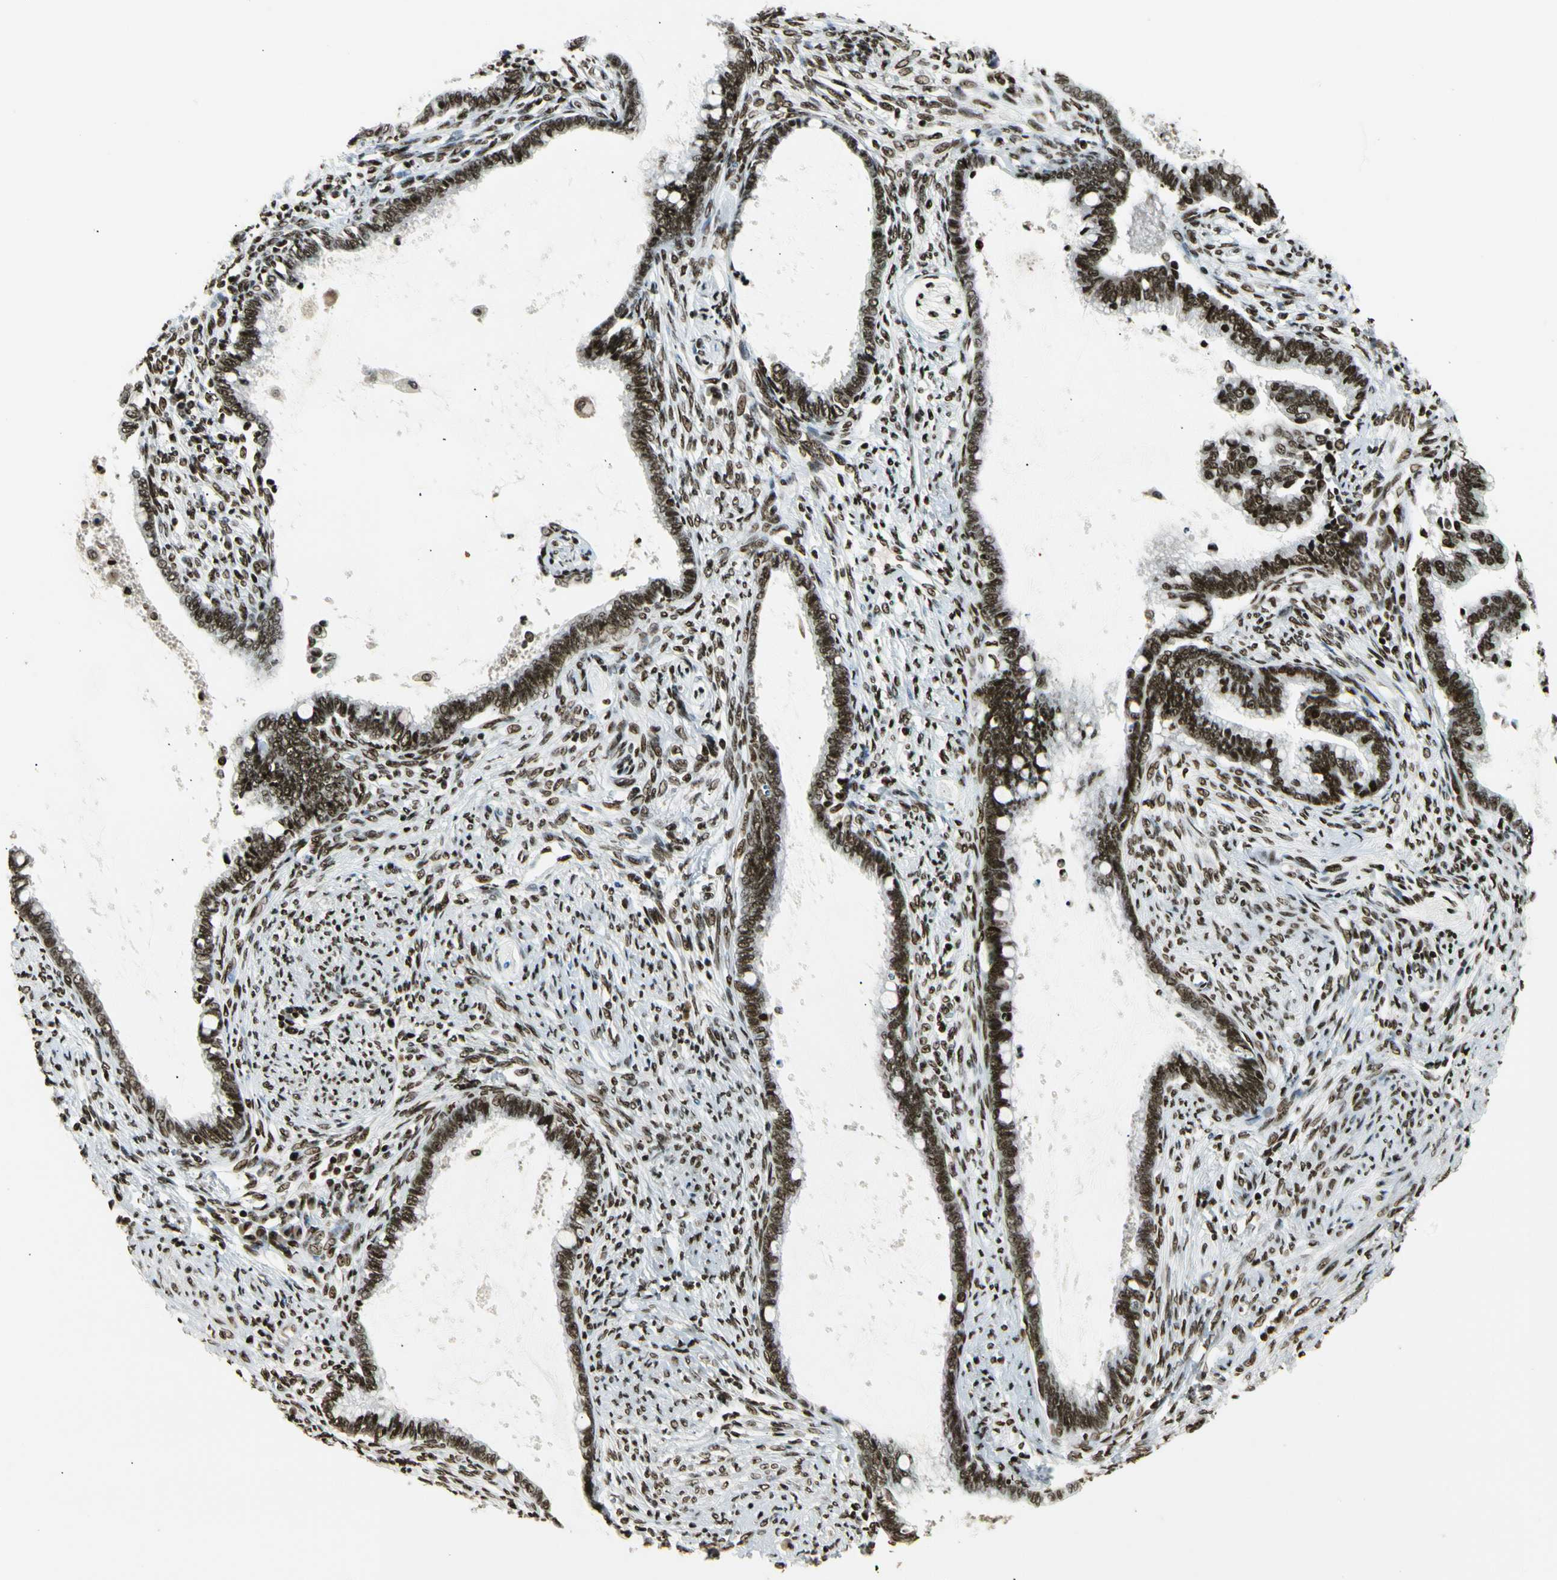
{"staining": {"intensity": "strong", "quantity": ">75%", "location": "nuclear"}, "tissue": "cervical cancer", "cell_type": "Tumor cells", "image_type": "cancer", "snomed": [{"axis": "morphology", "description": "Adenocarcinoma, NOS"}, {"axis": "topography", "description": "Cervix"}], "caption": "About >75% of tumor cells in cervical adenocarcinoma display strong nuclear protein staining as visualized by brown immunohistochemical staining.", "gene": "UBTF", "patient": {"sex": "female", "age": 44}}